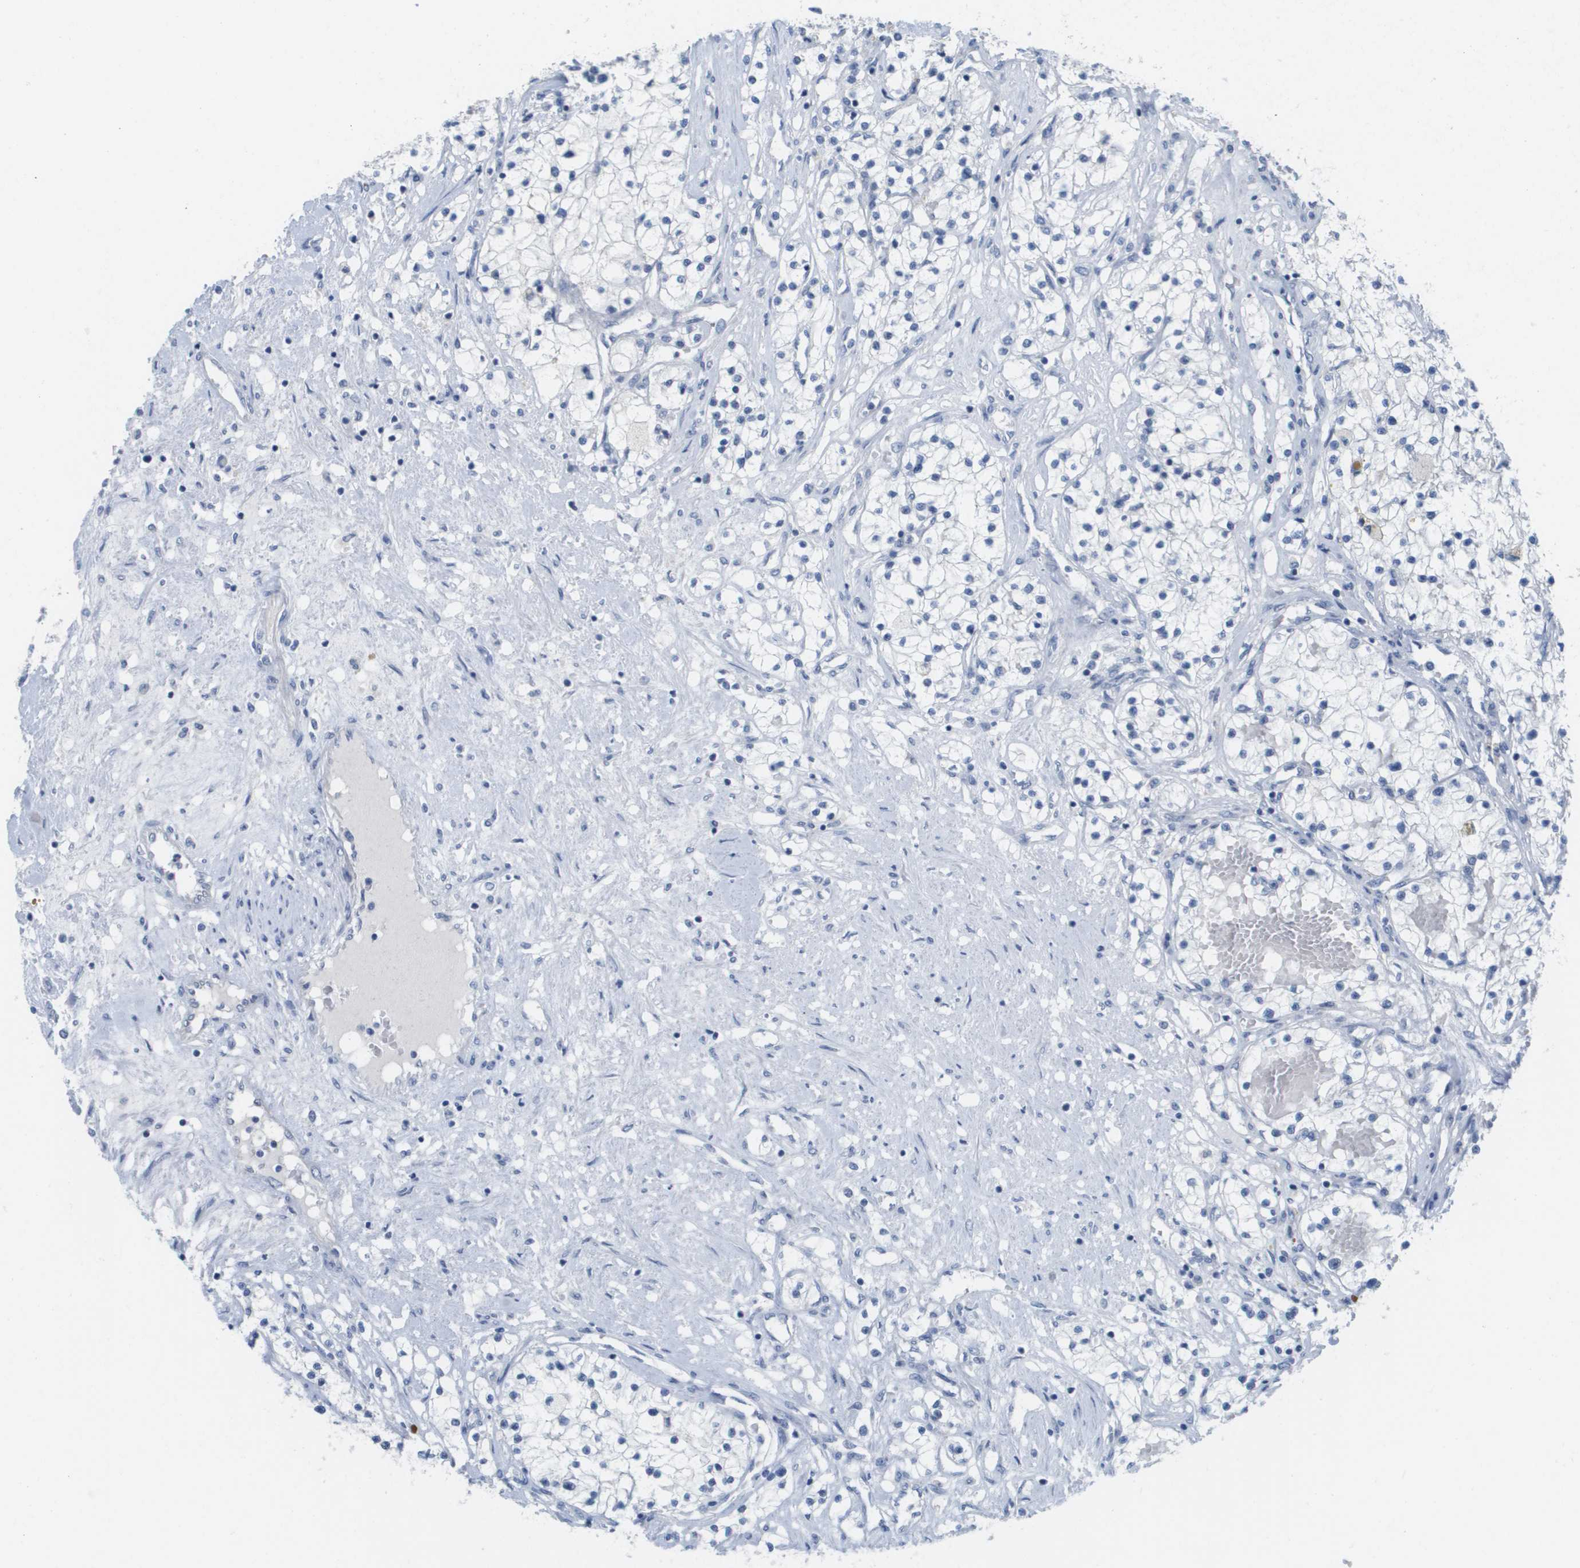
{"staining": {"intensity": "negative", "quantity": "none", "location": "none"}, "tissue": "renal cancer", "cell_type": "Tumor cells", "image_type": "cancer", "snomed": [{"axis": "morphology", "description": "Adenocarcinoma, NOS"}, {"axis": "topography", "description": "Kidney"}], "caption": "Tumor cells show no significant protein positivity in renal cancer.", "gene": "PDE4A", "patient": {"sex": "male", "age": 68}}